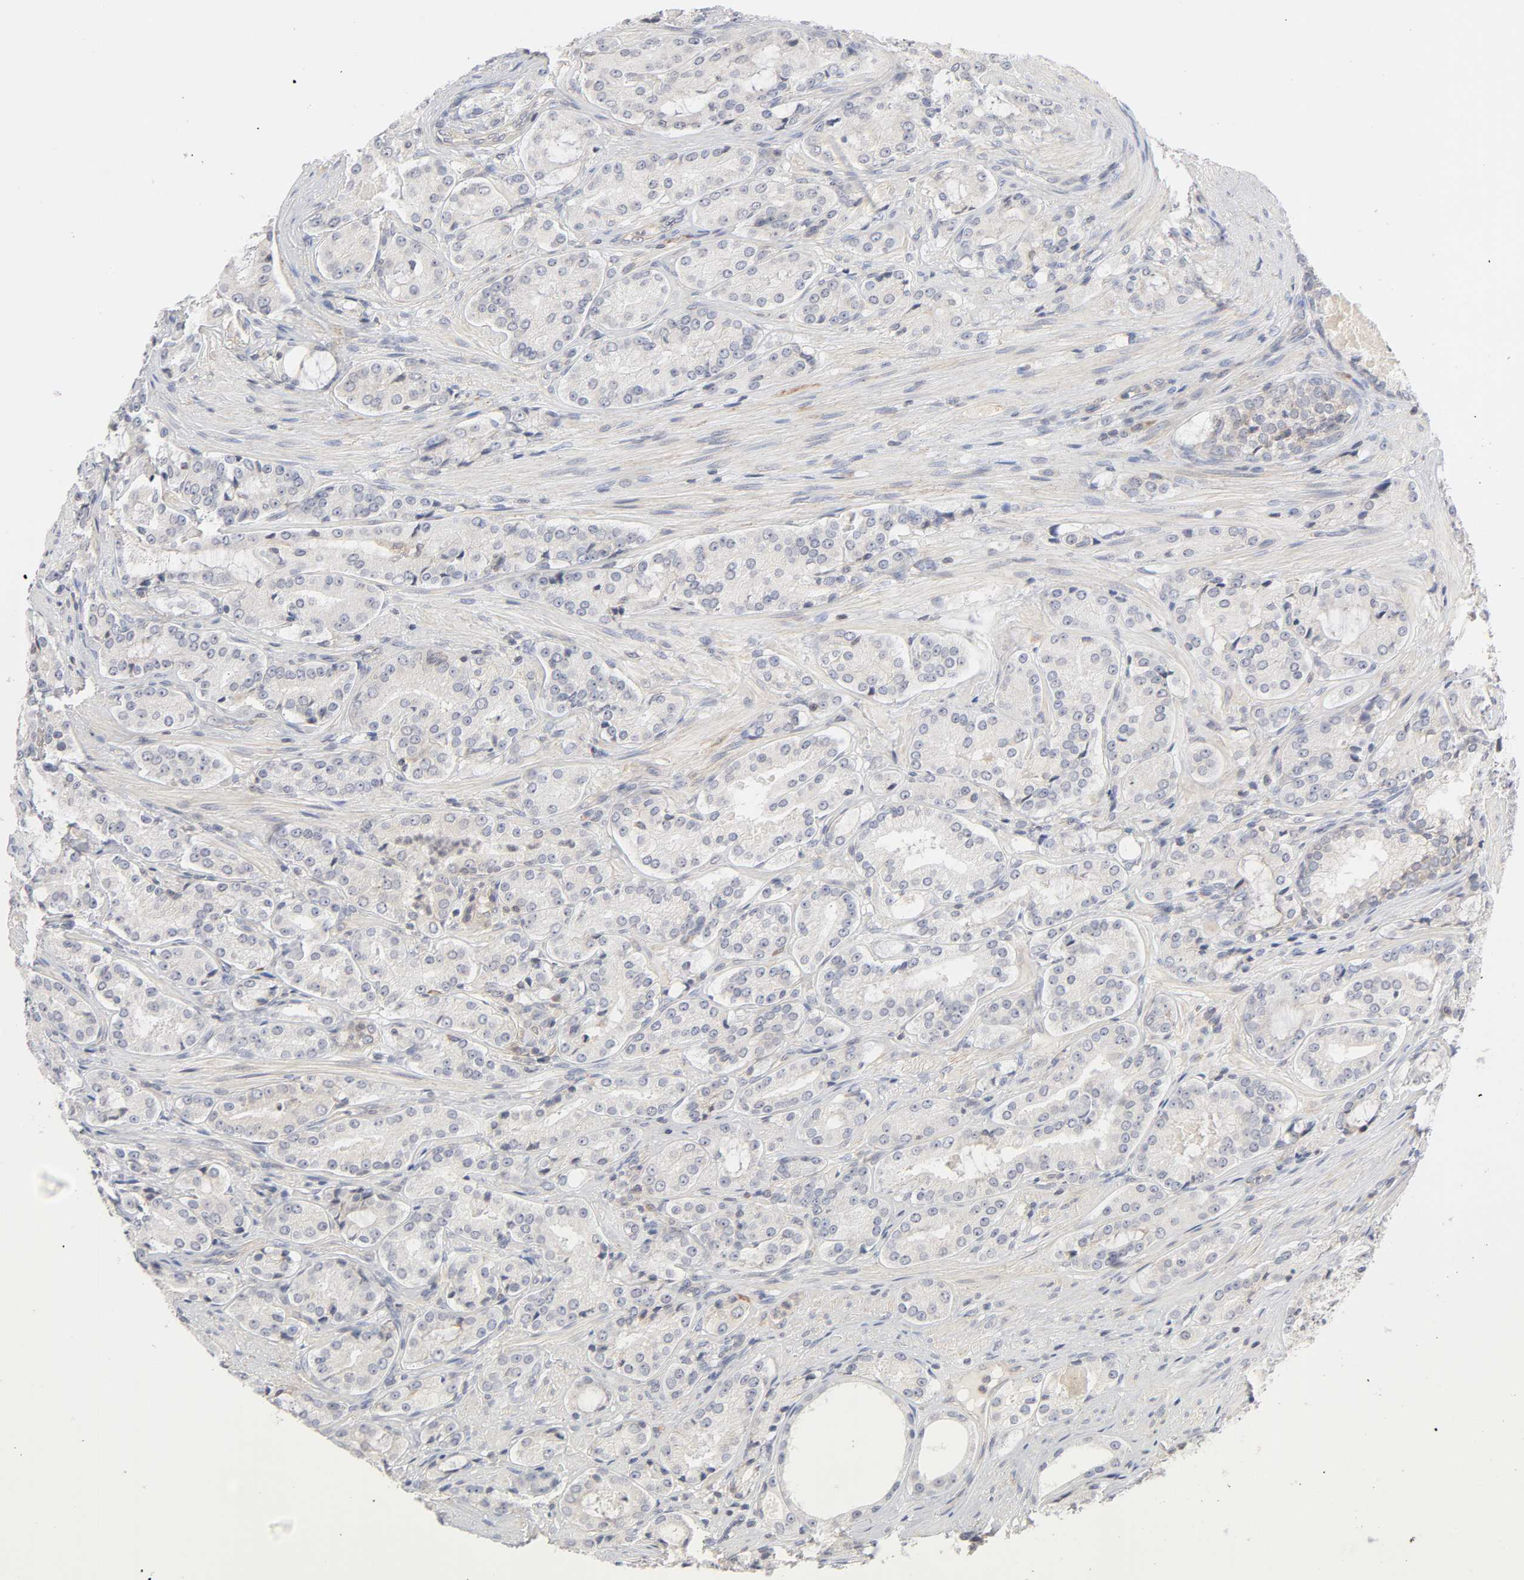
{"staining": {"intensity": "weak", "quantity": "<25%", "location": "cytoplasmic/membranous"}, "tissue": "prostate cancer", "cell_type": "Tumor cells", "image_type": "cancer", "snomed": [{"axis": "morphology", "description": "Adenocarcinoma, High grade"}, {"axis": "topography", "description": "Prostate"}], "caption": "Immunohistochemistry image of neoplastic tissue: high-grade adenocarcinoma (prostate) stained with DAB exhibits no significant protein staining in tumor cells.", "gene": "IL4R", "patient": {"sex": "male", "age": 72}}